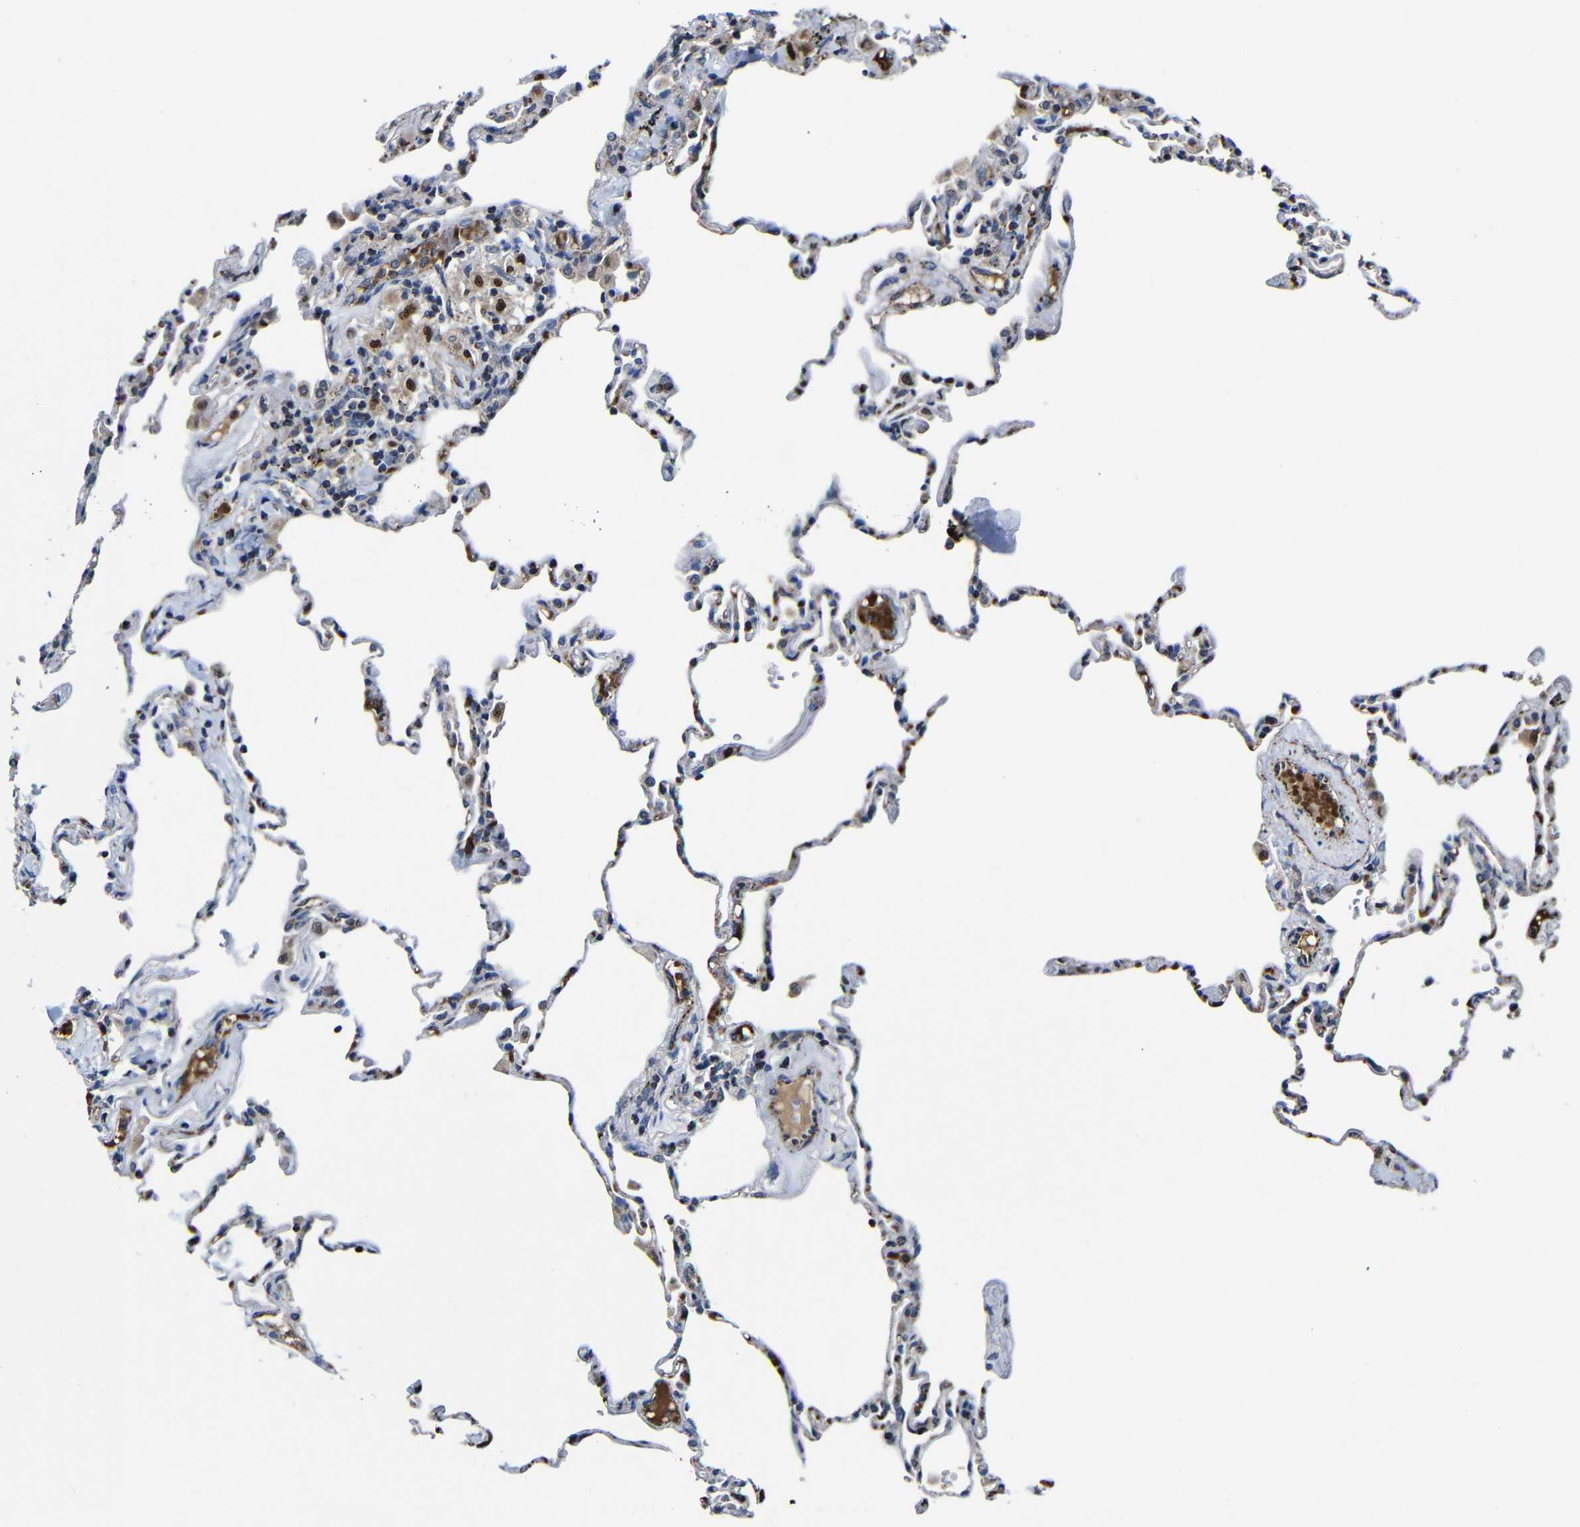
{"staining": {"intensity": "strong", "quantity": "<25%", "location": "nuclear"}, "tissue": "lung", "cell_type": "Alveolar cells", "image_type": "normal", "snomed": [{"axis": "morphology", "description": "Normal tissue, NOS"}, {"axis": "topography", "description": "Lung"}], "caption": "High-magnification brightfield microscopy of unremarkable lung stained with DAB (brown) and counterstained with hematoxylin (blue). alveolar cells exhibit strong nuclear staining is seen in approximately<25% of cells. Immunohistochemistry stains the protein in brown and the nuclei are stained blue.", "gene": "CA5B", "patient": {"sex": "male", "age": 59}}